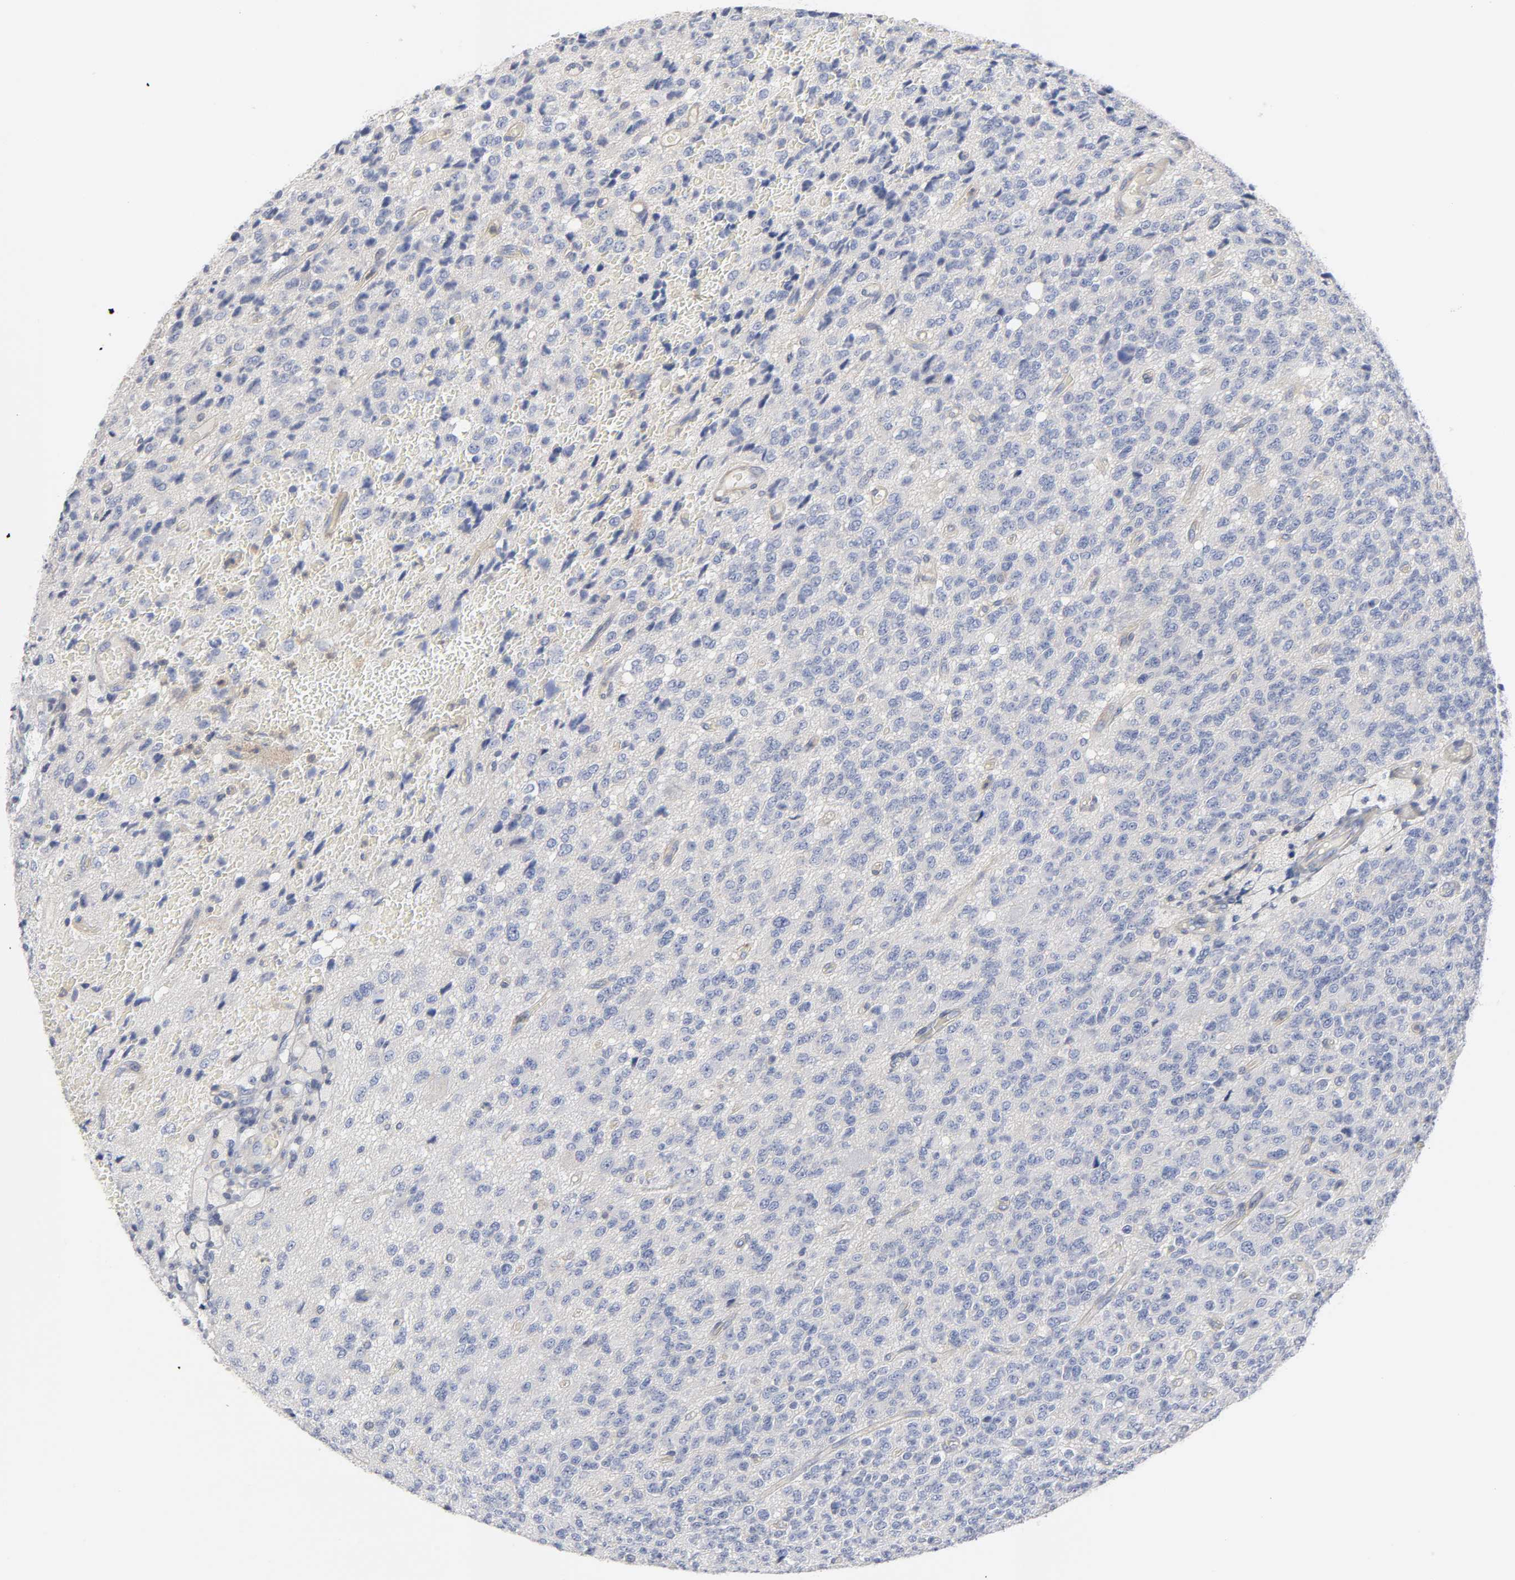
{"staining": {"intensity": "negative", "quantity": "none", "location": "none"}, "tissue": "glioma", "cell_type": "Tumor cells", "image_type": "cancer", "snomed": [{"axis": "morphology", "description": "Glioma, malignant, High grade"}, {"axis": "topography", "description": "pancreas cauda"}], "caption": "Immunohistochemistry micrograph of neoplastic tissue: human glioma stained with DAB demonstrates no significant protein staining in tumor cells.", "gene": "ROCK1", "patient": {"sex": "male", "age": 60}}